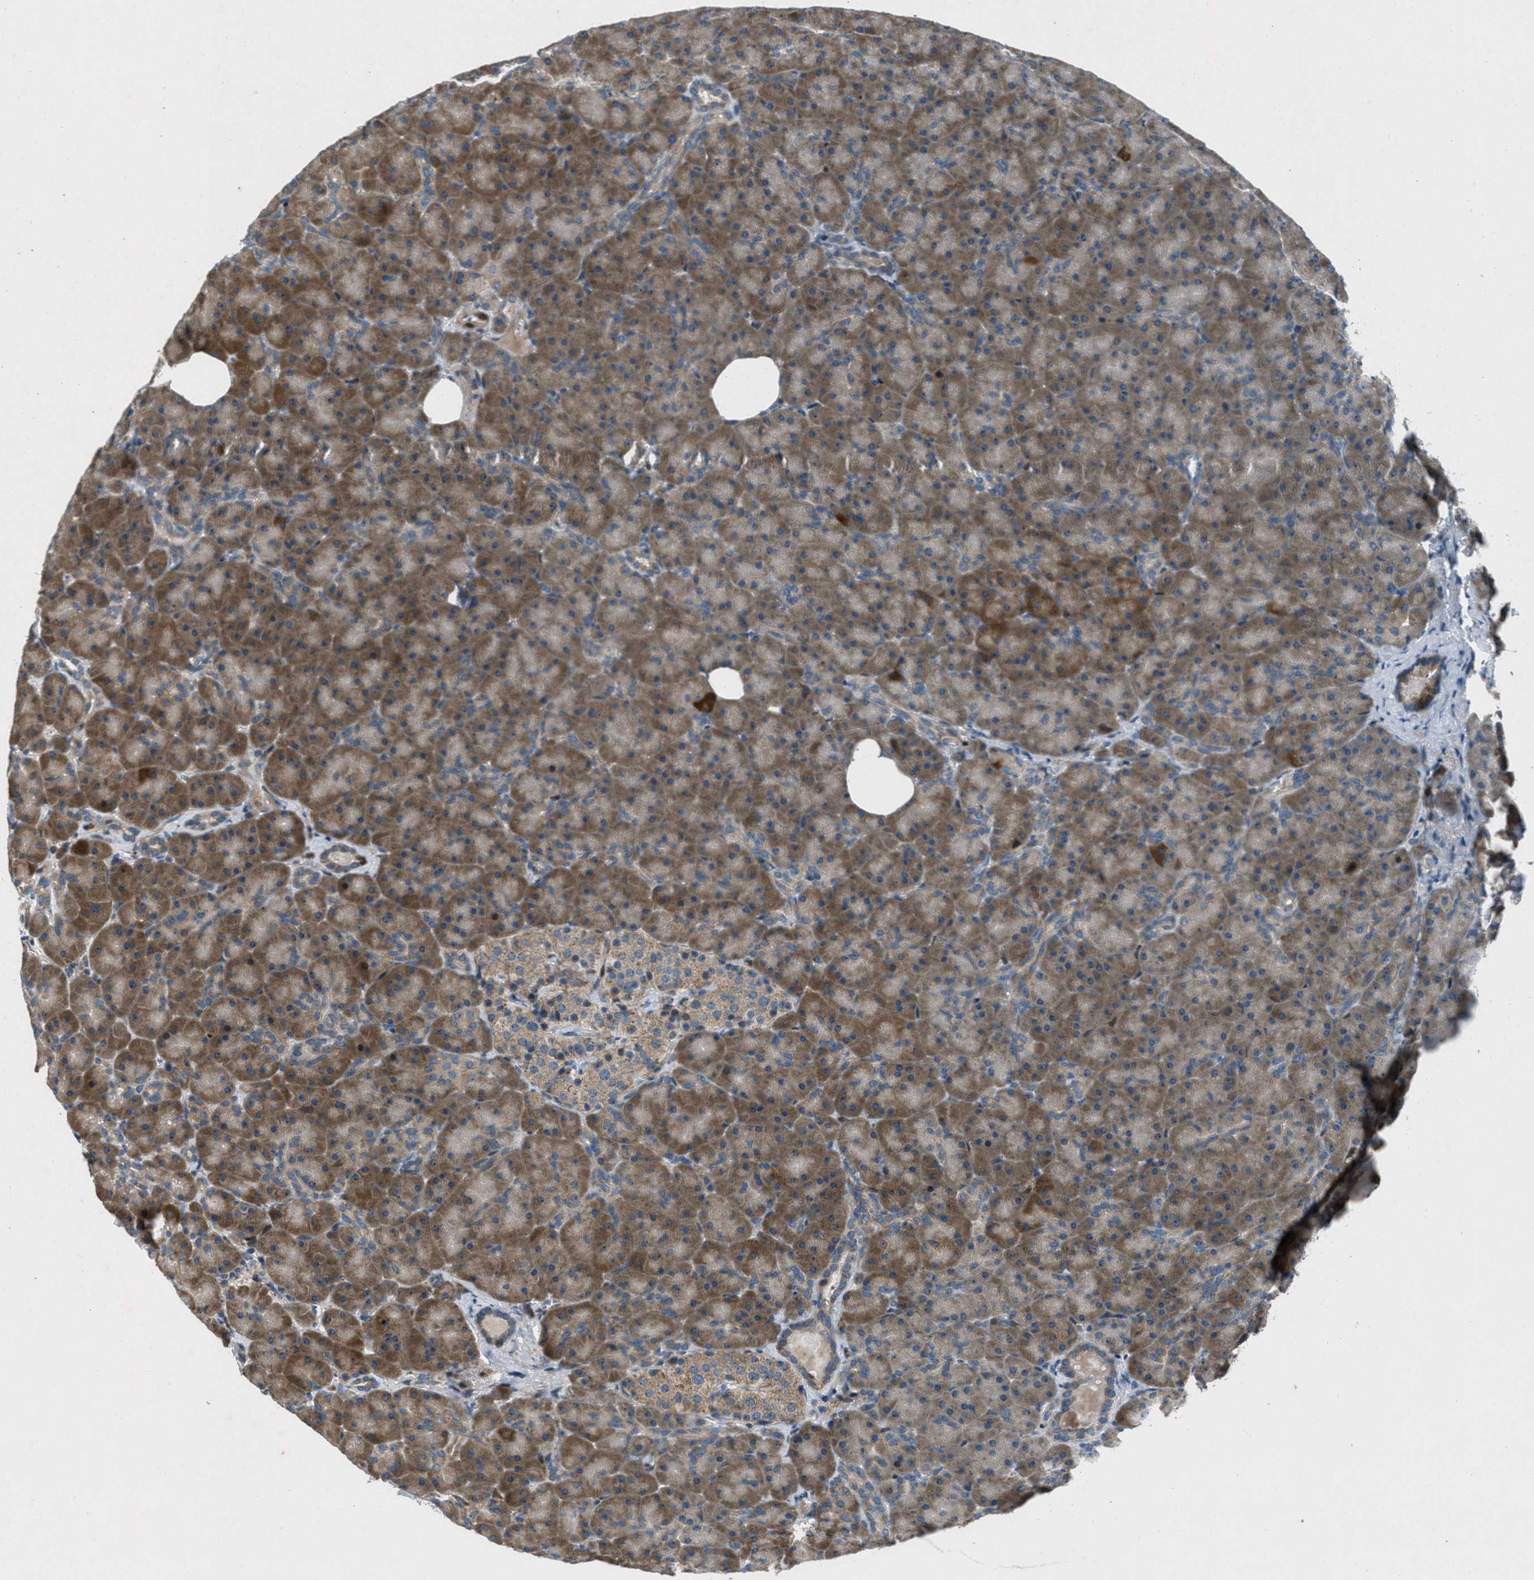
{"staining": {"intensity": "moderate", "quantity": ">75%", "location": "cytoplasmic/membranous"}, "tissue": "pancreas", "cell_type": "Exocrine glandular cells", "image_type": "normal", "snomed": [{"axis": "morphology", "description": "Normal tissue, NOS"}, {"axis": "topography", "description": "Pancreas"}], "caption": "The image shows staining of unremarkable pancreas, revealing moderate cytoplasmic/membranous protein positivity (brown color) within exocrine glandular cells. The protein is shown in brown color, while the nuclei are stained blue.", "gene": "CLEC2D", "patient": {"sex": "male", "age": 66}}